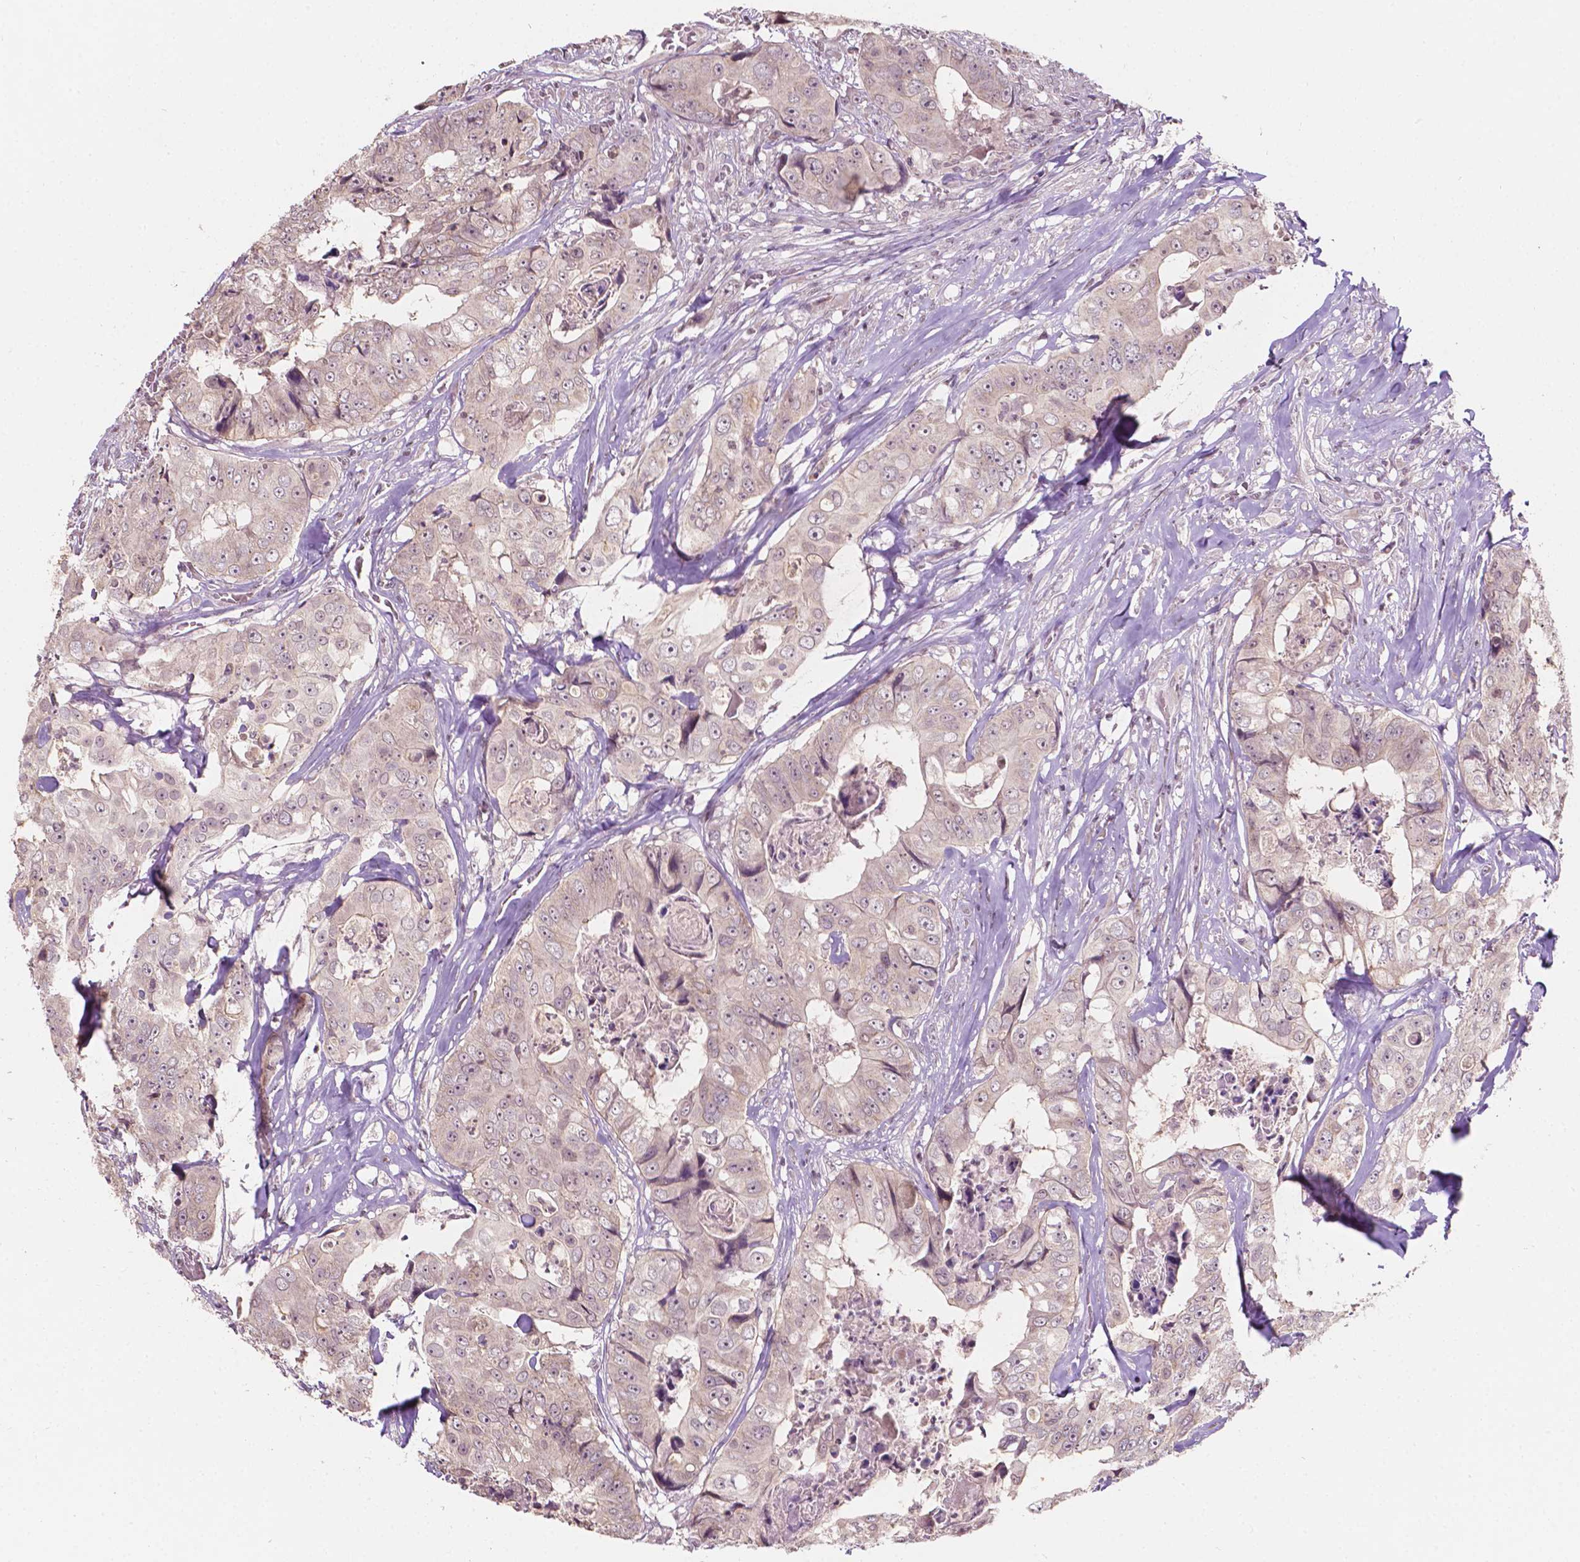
{"staining": {"intensity": "negative", "quantity": "none", "location": "none"}, "tissue": "colorectal cancer", "cell_type": "Tumor cells", "image_type": "cancer", "snomed": [{"axis": "morphology", "description": "Adenocarcinoma, NOS"}, {"axis": "topography", "description": "Rectum"}], "caption": "Immunohistochemical staining of colorectal cancer (adenocarcinoma) reveals no significant staining in tumor cells. The staining was performed using DAB (3,3'-diaminobenzidine) to visualize the protein expression in brown, while the nuclei were stained in blue with hematoxylin (Magnification: 20x).", "gene": "NOS1AP", "patient": {"sex": "female", "age": 62}}